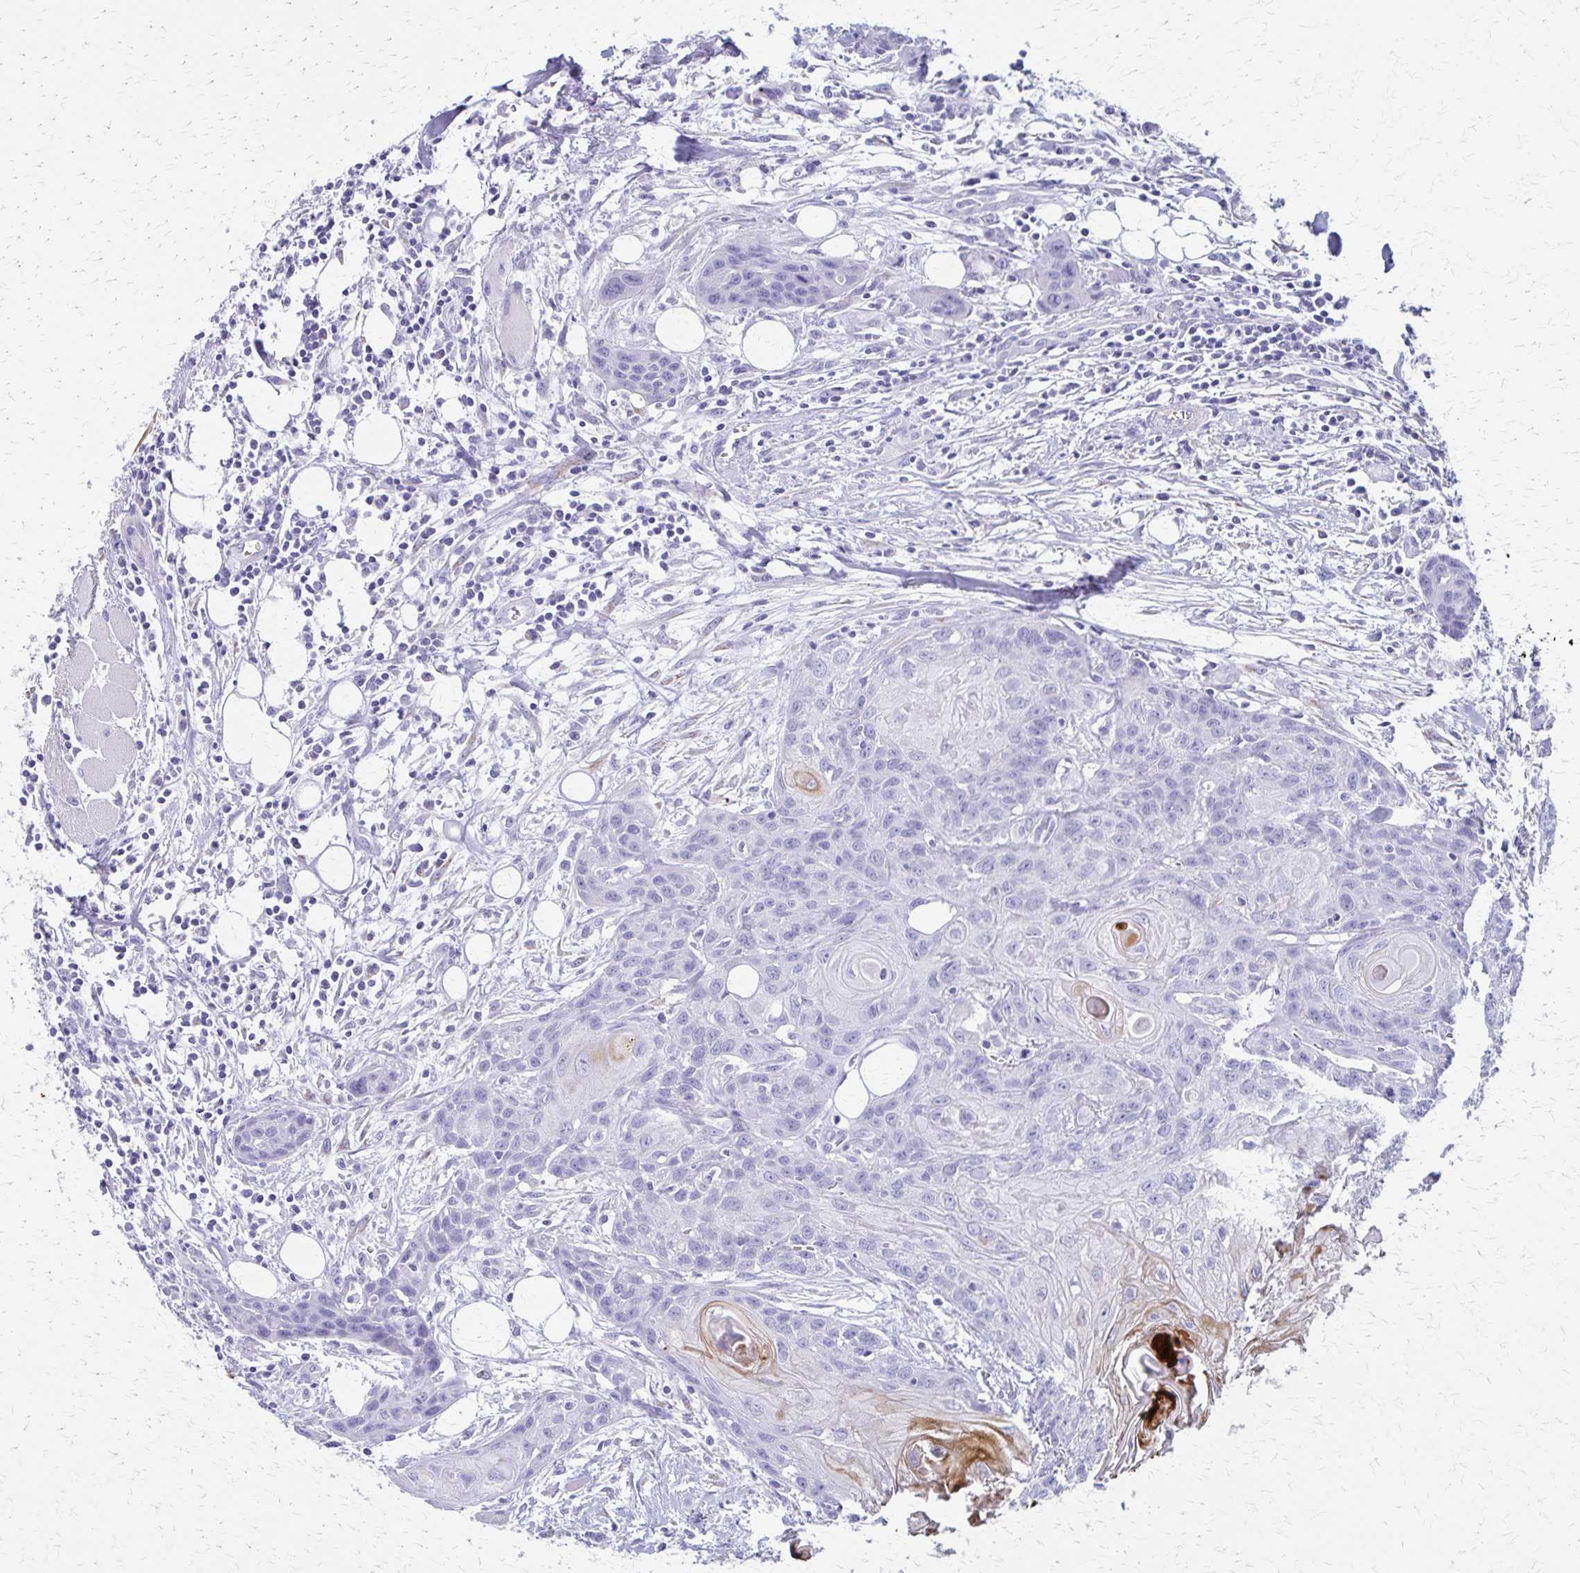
{"staining": {"intensity": "negative", "quantity": "none", "location": "none"}, "tissue": "head and neck cancer", "cell_type": "Tumor cells", "image_type": "cancer", "snomed": [{"axis": "morphology", "description": "Squamous cell carcinoma, NOS"}, {"axis": "topography", "description": "Oral tissue"}, {"axis": "topography", "description": "Head-Neck"}], "caption": "Immunohistochemical staining of human squamous cell carcinoma (head and neck) shows no significant staining in tumor cells.", "gene": "ZSCAN5B", "patient": {"sex": "male", "age": 58}}